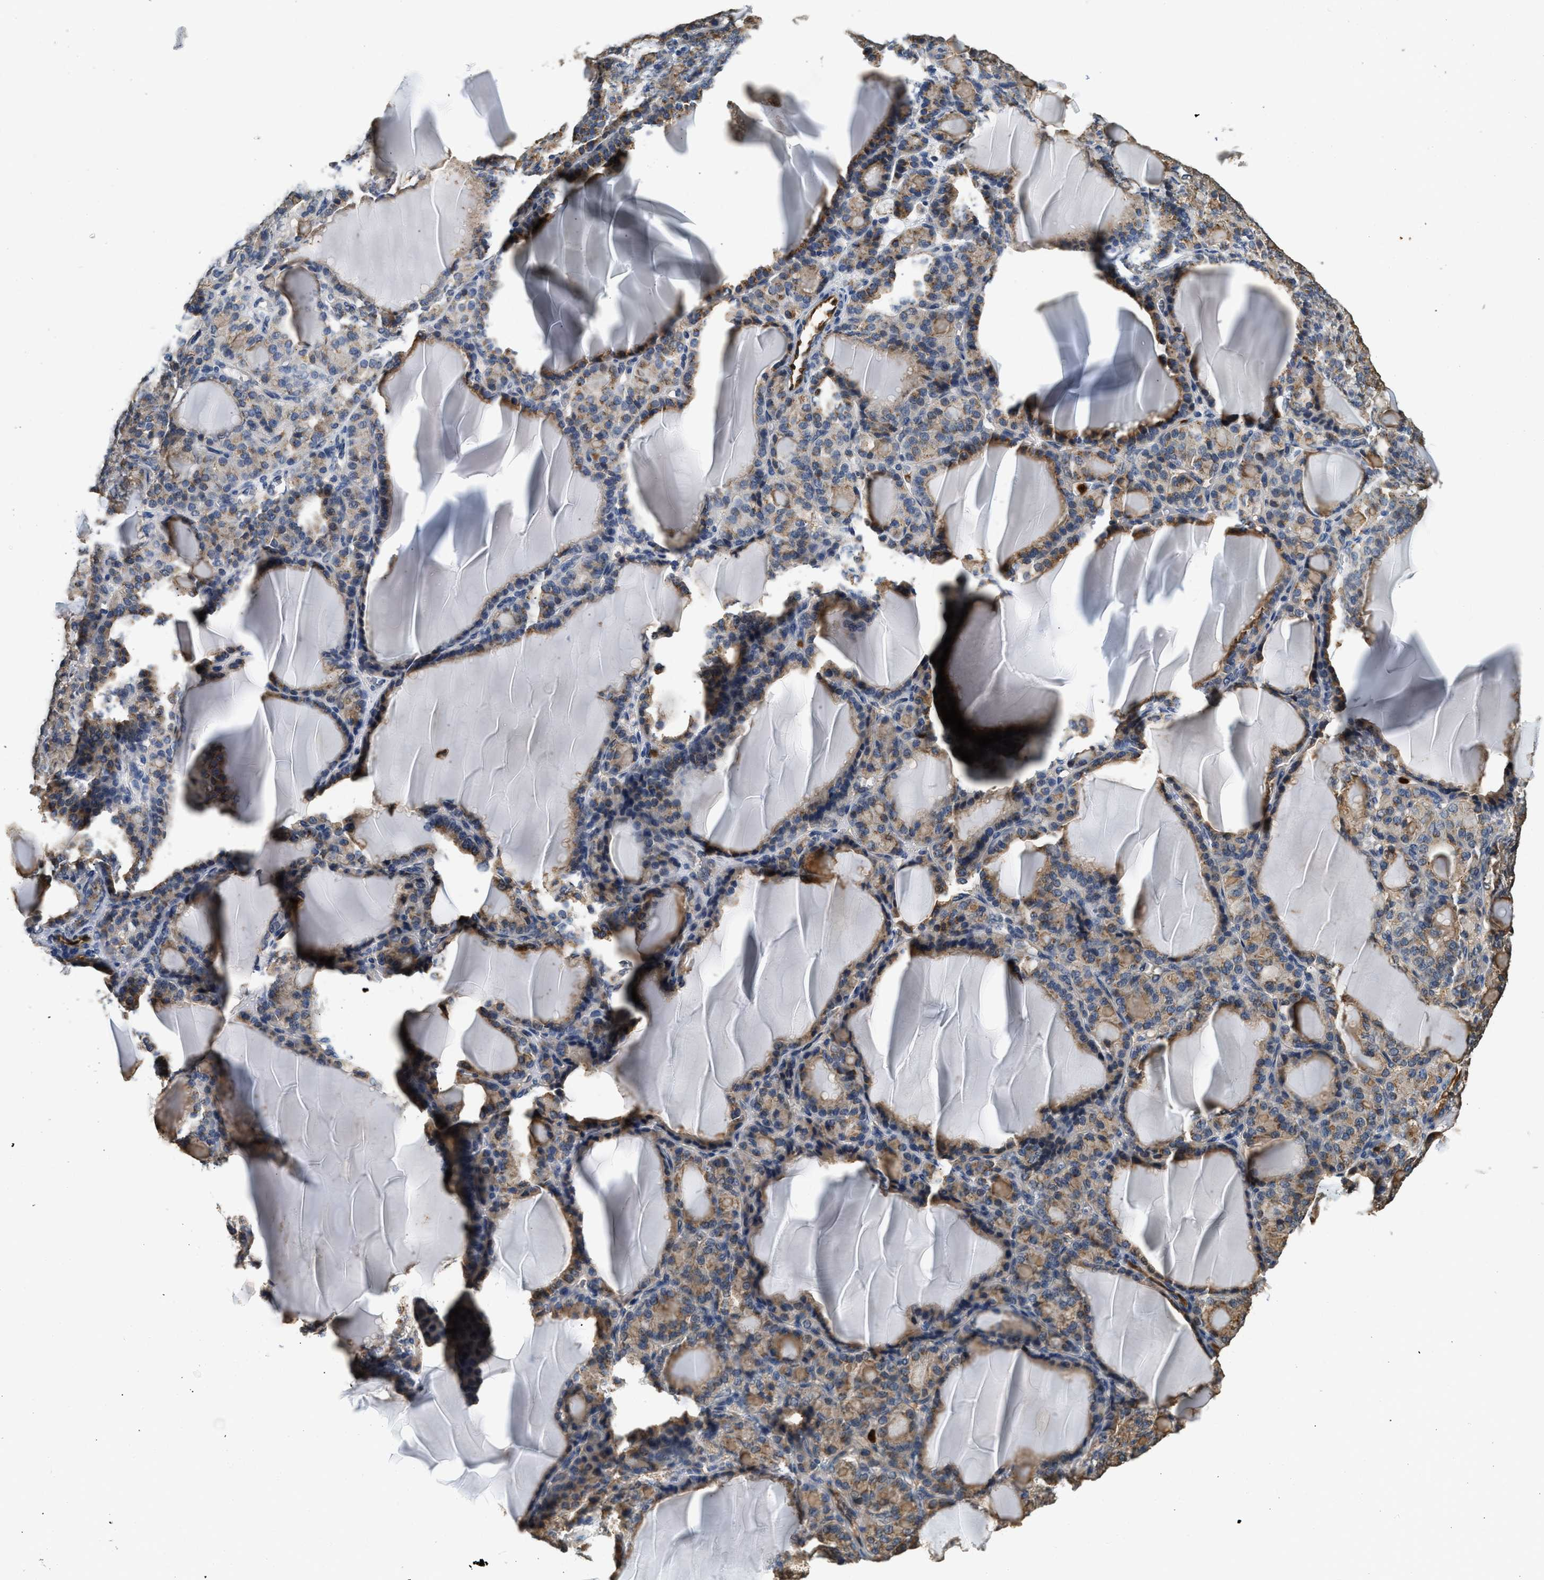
{"staining": {"intensity": "strong", "quantity": ">75%", "location": "cytoplasmic/membranous,nuclear"}, "tissue": "thyroid gland", "cell_type": "Glandular cells", "image_type": "normal", "snomed": [{"axis": "morphology", "description": "Normal tissue, NOS"}, {"axis": "topography", "description": "Thyroid gland"}], "caption": "A high-resolution image shows immunohistochemistry (IHC) staining of benign thyroid gland, which displays strong cytoplasmic/membranous,nuclear positivity in approximately >75% of glandular cells. (Stains: DAB in brown, nuclei in blue, Microscopy: brightfield microscopy at high magnification).", "gene": "ANXA3", "patient": {"sex": "female", "age": 28}}